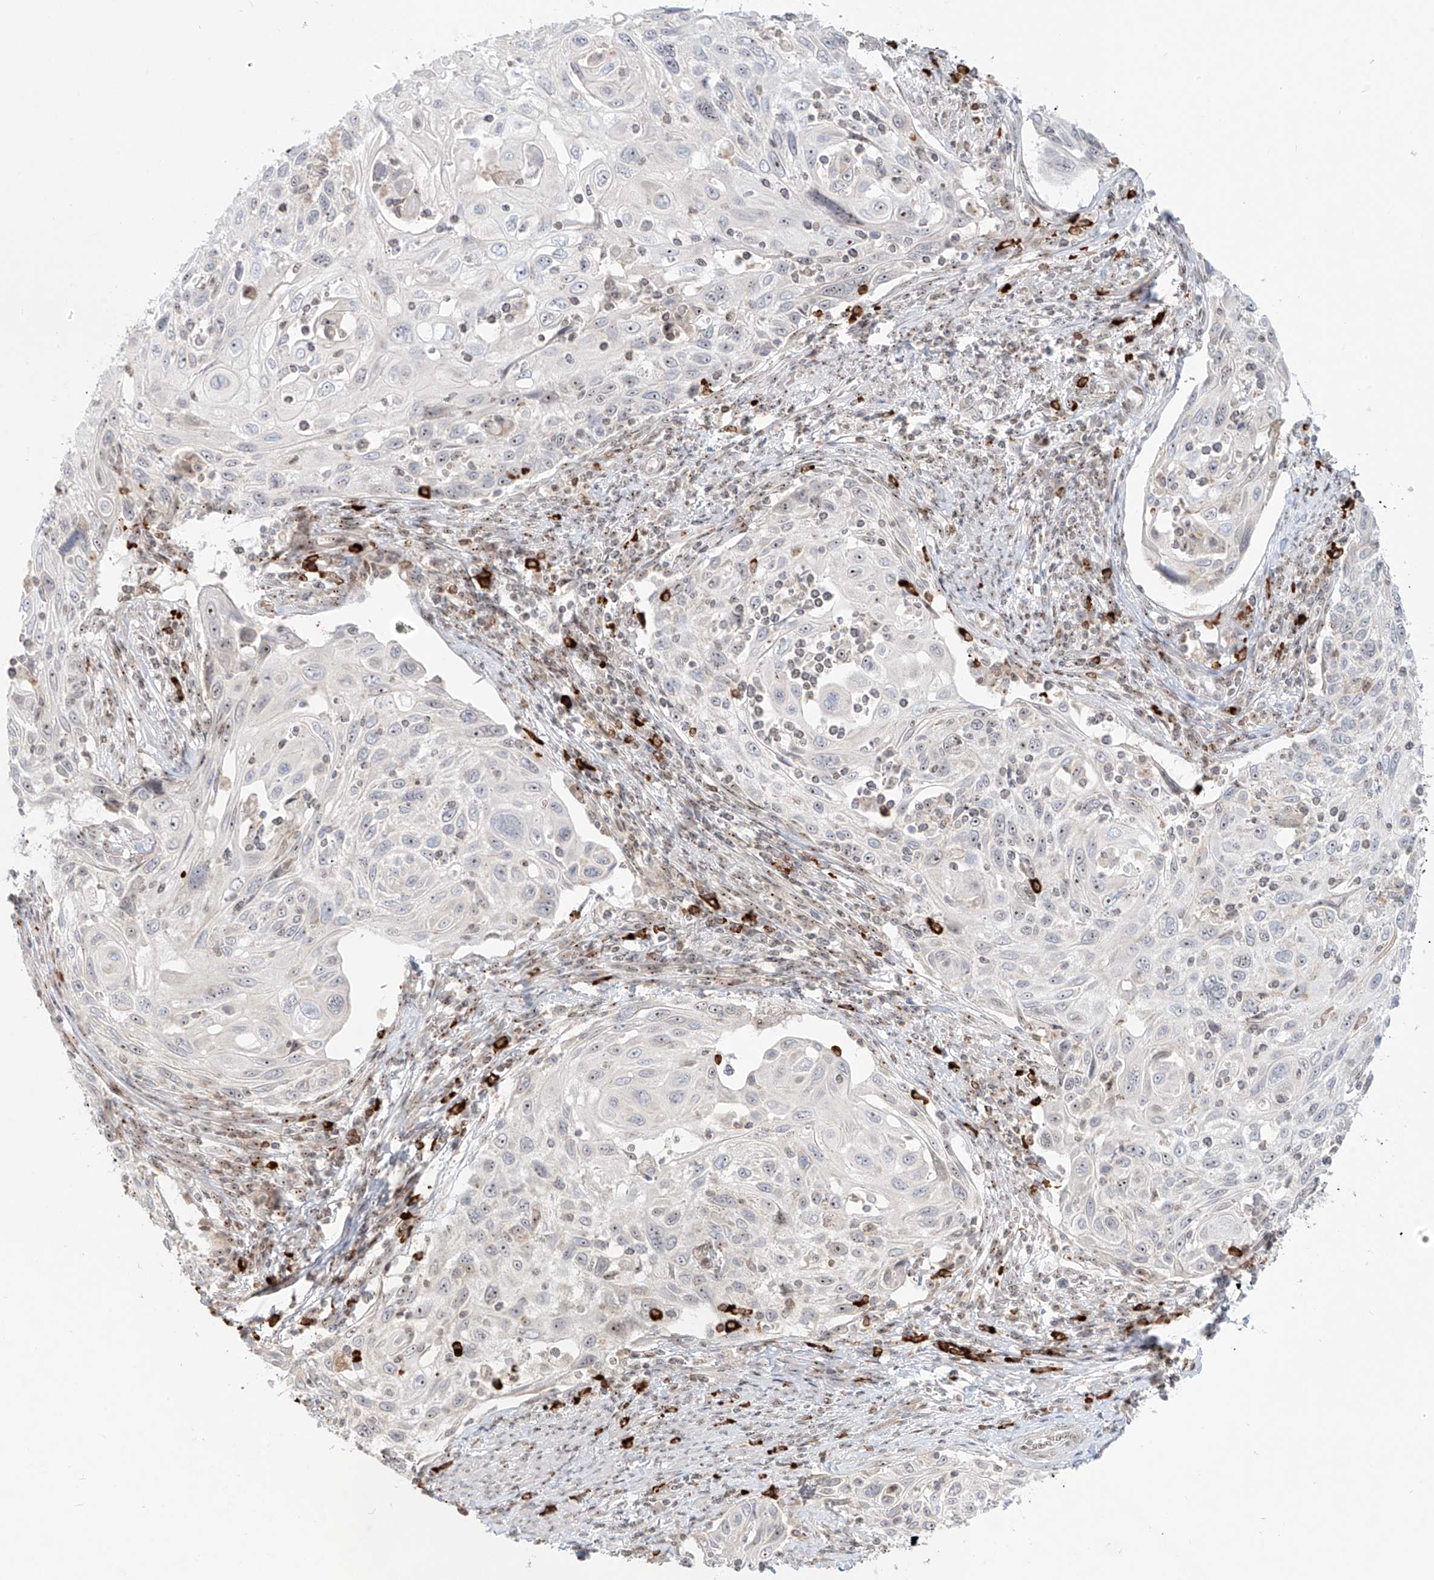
{"staining": {"intensity": "negative", "quantity": "none", "location": "none"}, "tissue": "cervical cancer", "cell_type": "Tumor cells", "image_type": "cancer", "snomed": [{"axis": "morphology", "description": "Squamous cell carcinoma, NOS"}, {"axis": "topography", "description": "Cervix"}], "caption": "Histopathology image shows no protein staining in tumor cells of cervical cancer (squamous cell carcinoma) tissue. The staining is performed using DAB (3,3'-diaminobenzidine) brown chromogen with nuclei counter-stained in using hematoxylin.", "gene": "ZNF512", "patient": {"sex": "female", "age": 70}}